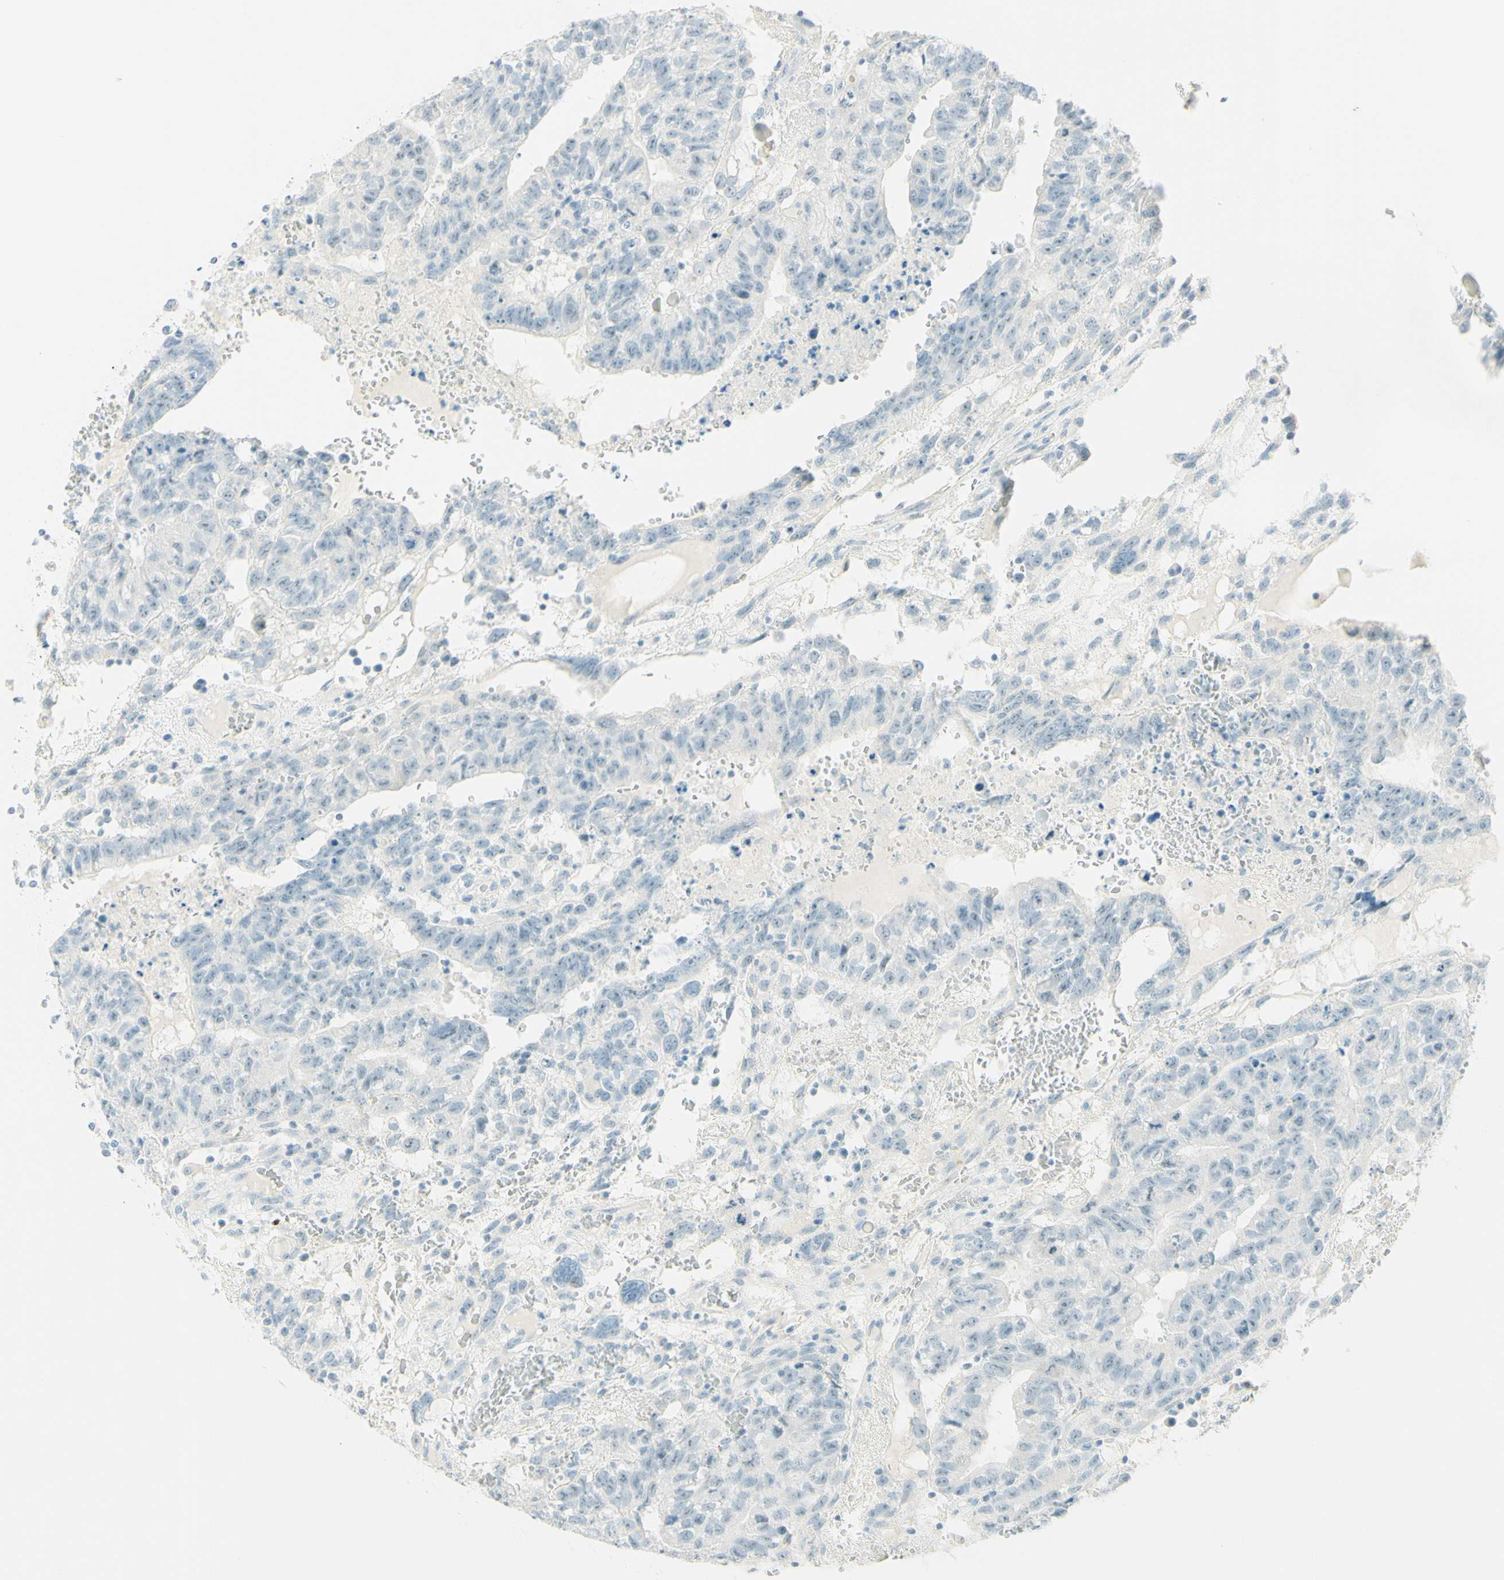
{"staining": {"intensity": "weak", "quantity": "25%-75%", "location": "nuclear"}, "tissue": "testis cancer", "cell_type": "Tumor cells", "image_type": "cancer", "snomed": [{"axis": "morphology", "description": "Seminoma, NOS"}, {"axis": "morphology", "description": "Carcinoma, Embryonal, NOS"}, {"axis": "topography", "description": "Testis"}], "caption": "A micrograph showing weak nuclear staining in approximately 25%-75% of tumor cells in embryonal carcinoma (testis), as visualized by brown immunohistochemical staining.", "gene": "FMR1NB", "patient": {"sex": "male", "age": 52}}